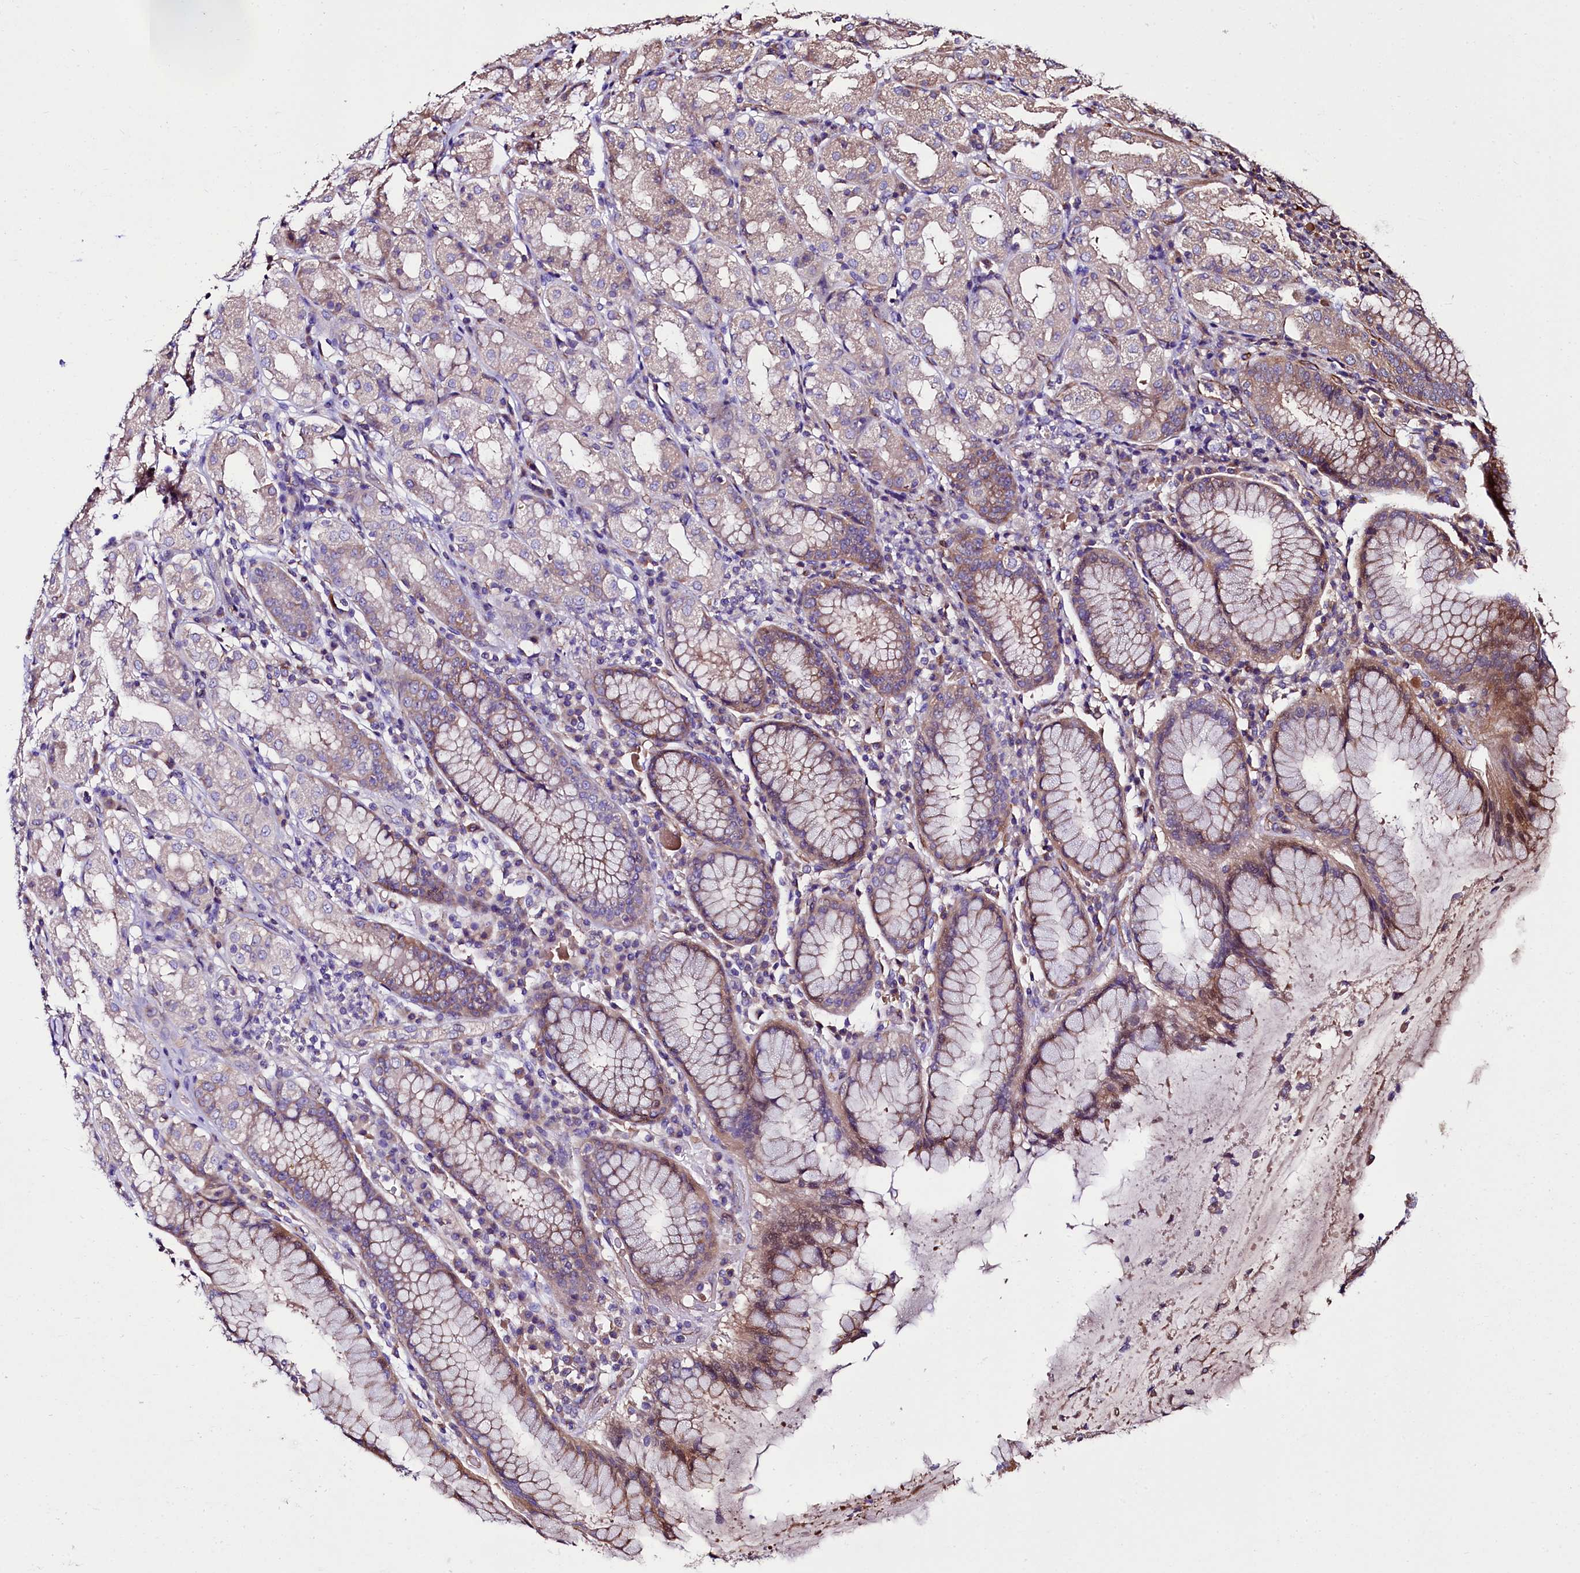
{"staining": {"intensity": "moderate", "quantity": "<25%", "location": "cytoplasmic/membranous"}, "tissue": "stomach", "cell_type": "Glandular cells", "image_type": "normal", "snomed": [{"axis": "morphology", "description": "Normal tissue, NOS"}, {"axis": "topography", "description": "Stomach, lower"}], "caption": "Human stomach stained with a brown dye exhibits moderate cytoplasmic/membranous positive staining in about <25% of glandular cells.", "gene": "KLHDC4", "patient": {"sex": "female", "age": 56}}